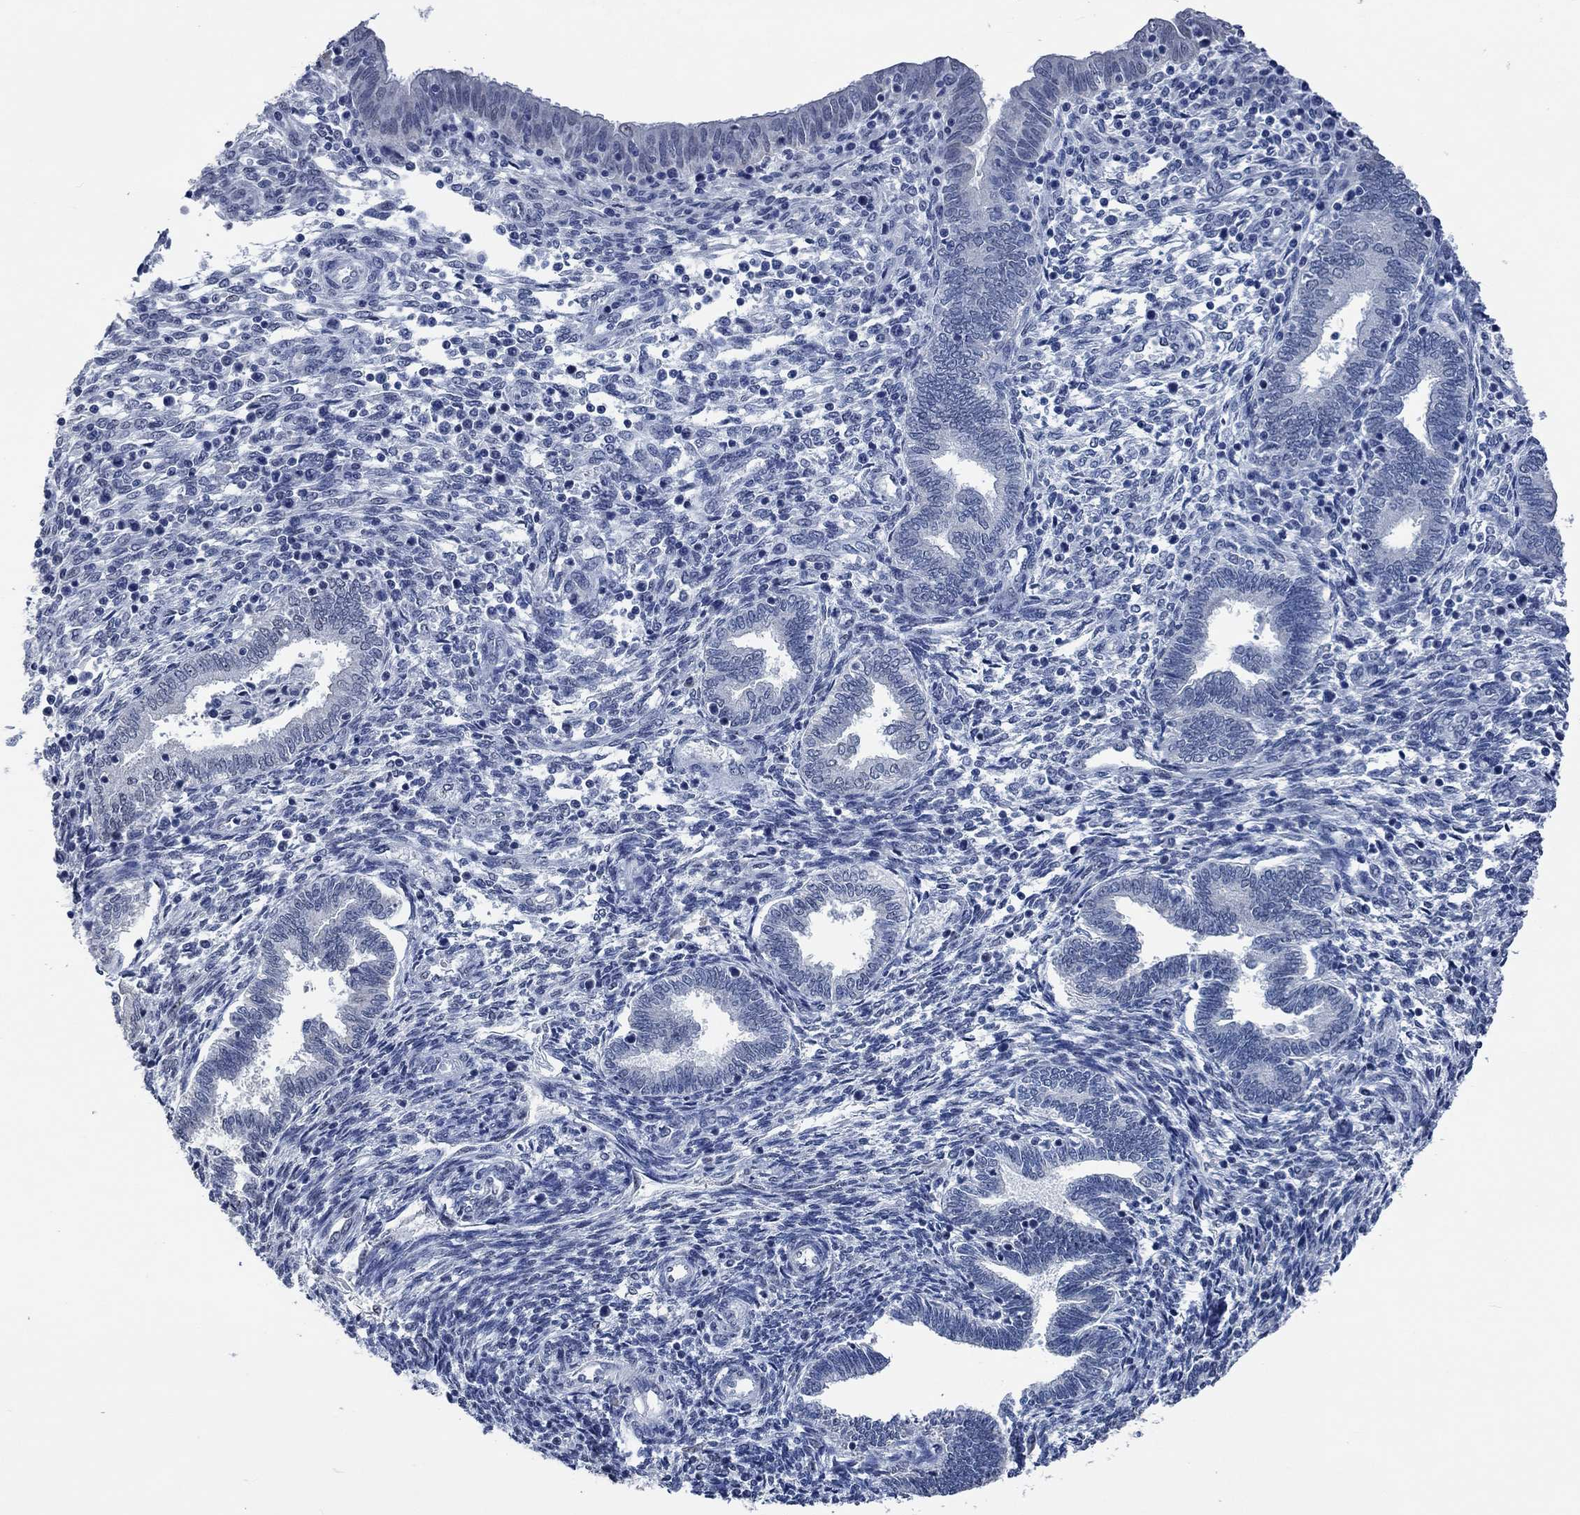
{"staining": {"intensity": "negative", "quantity": "none", "location": "none"}, "tissue": "endometrium", "cell_type": "Cells in endometrial stroma", "image_type": "normal", "snomed": [{"axis": "morphology", "description": "Normal tissue, NOS"}, {"axis": "topography", "description": "Endometrium"}], "caption": "This photomicrograph is of benign endometrium stained with immunohistochemistry (IHC) to label a protein in brown with the nuclei are counter-stained blue. There is no staining in cells in endometrial stroma. (Brightfield microscopy of DAB immunohistochemistry (IHC) at high magnification).", "gene": "OBSCN", "patient": {"sex": "female", "age": 42}}